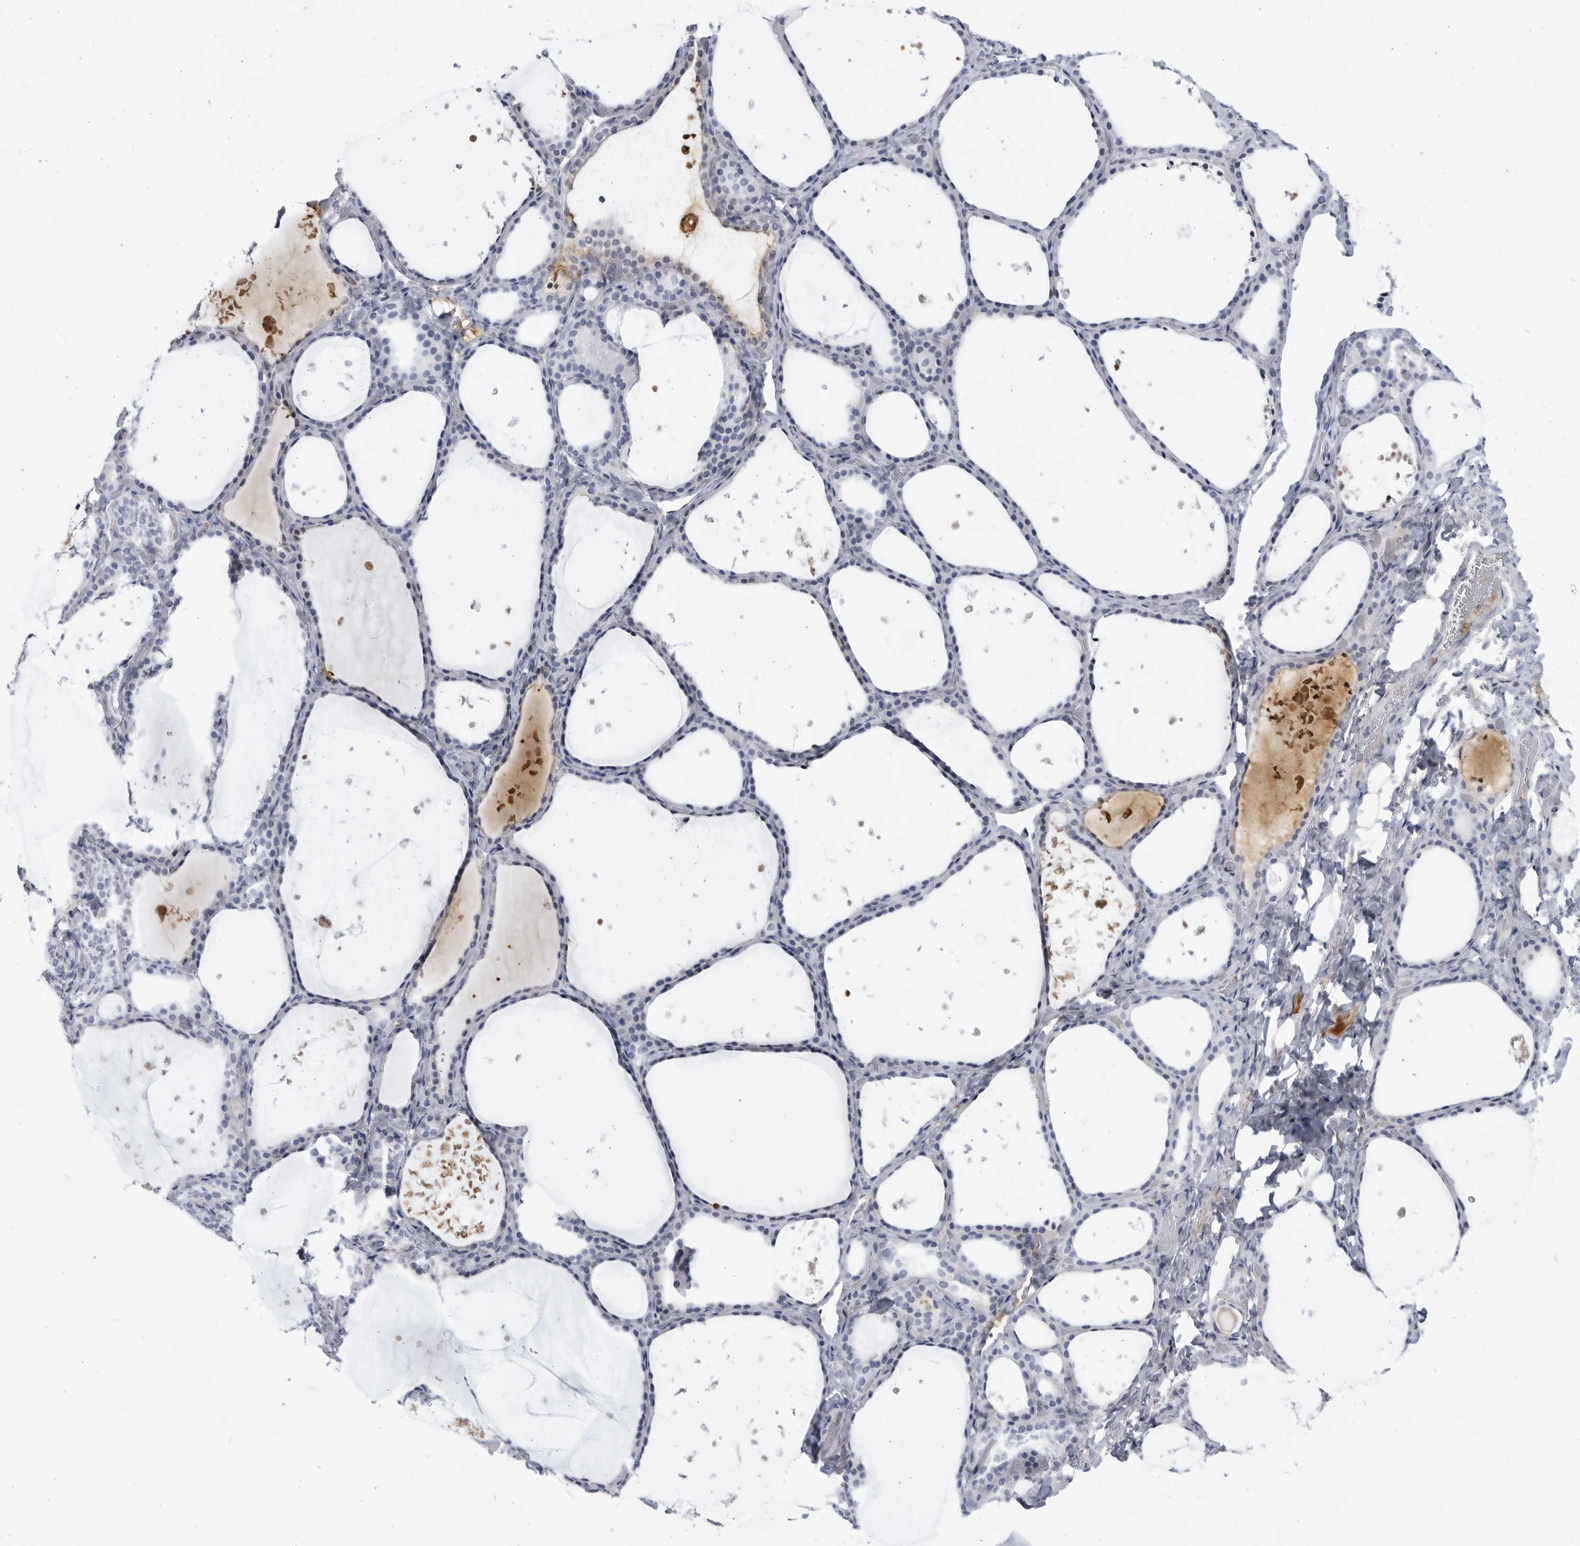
{"staining": {"intensity": "negative", "quantity": "none", "location": "none"}, "tissue": "thyroid gland", "cell_type": "Glandular cells", "image_type": "normal", "snomed": [{"axis": "morphology", "description": "Normal tissue, NOS"}, {"axis": "topography", "description": "Thyroid gland"}], "caption": "High magnification brightfield microscopy of unremarkable thyroid gland stained with DAB (3,3'-diaminobenzidine) (brown) and counterstained with hematoxylin (blue): glandular cells show no significant staining.", "gene": "CNBD1", "patient": {"sex": "female", "age": 44}}